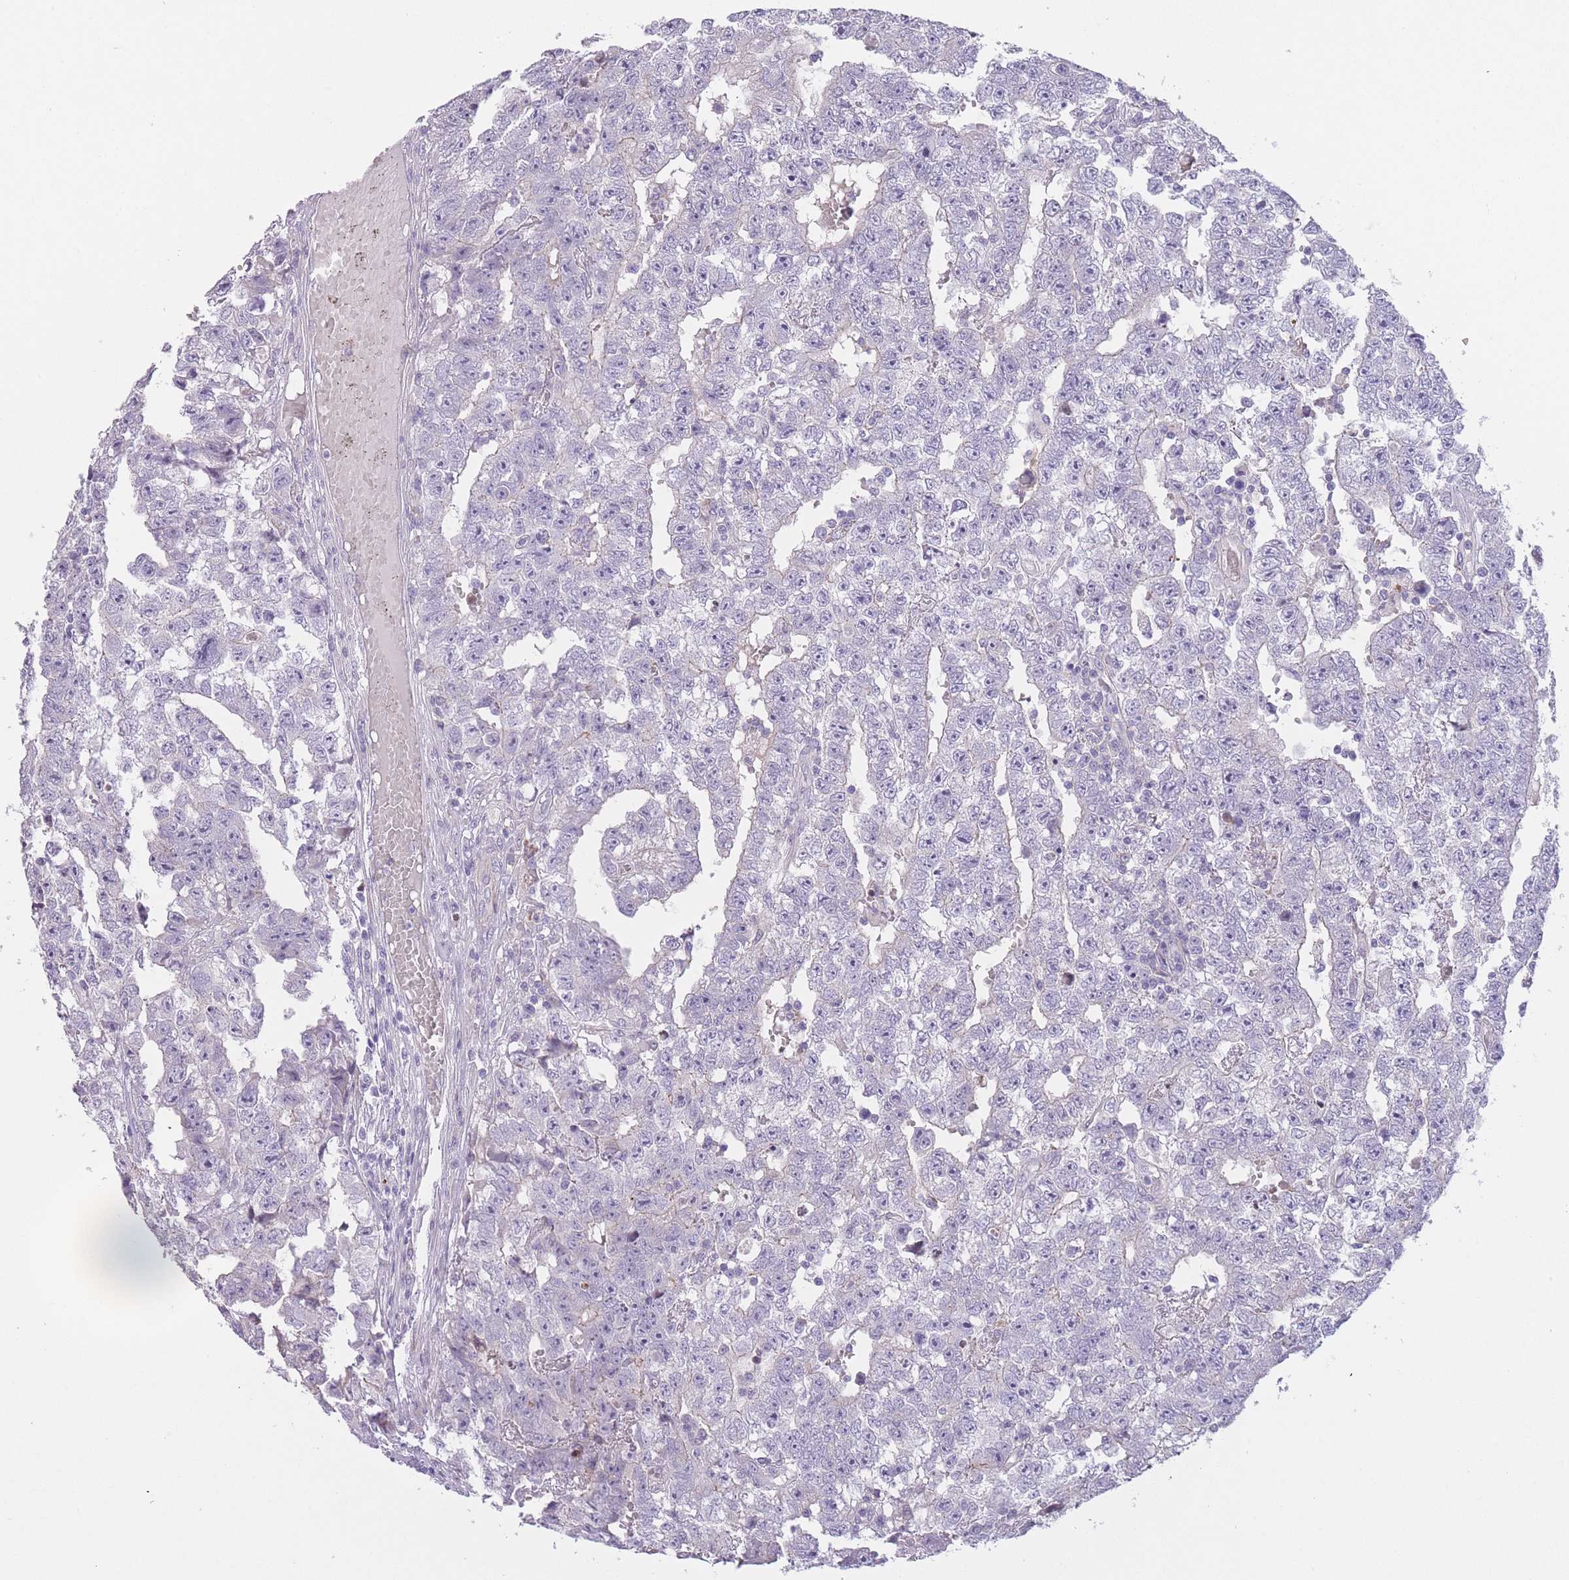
{"staining": {"intensity": "negative", "quantity": "none", "location": "none"}, "tissue": "testis cancer", "cell_type": "Tumor cells", "image_type": "cancer", "snomed": [{"axis": "morphology", "description": "Carcinoma, Embryonal, NOS"}, {"axis": "topography", "description": "Testis"}], "caption": "The immunohistochemistry image has no significant positivity in tumor cells of testis embryonal carcinoma tissue.", "gene": "IMPG1", "patient": {"sex": "male", "age": 25}}